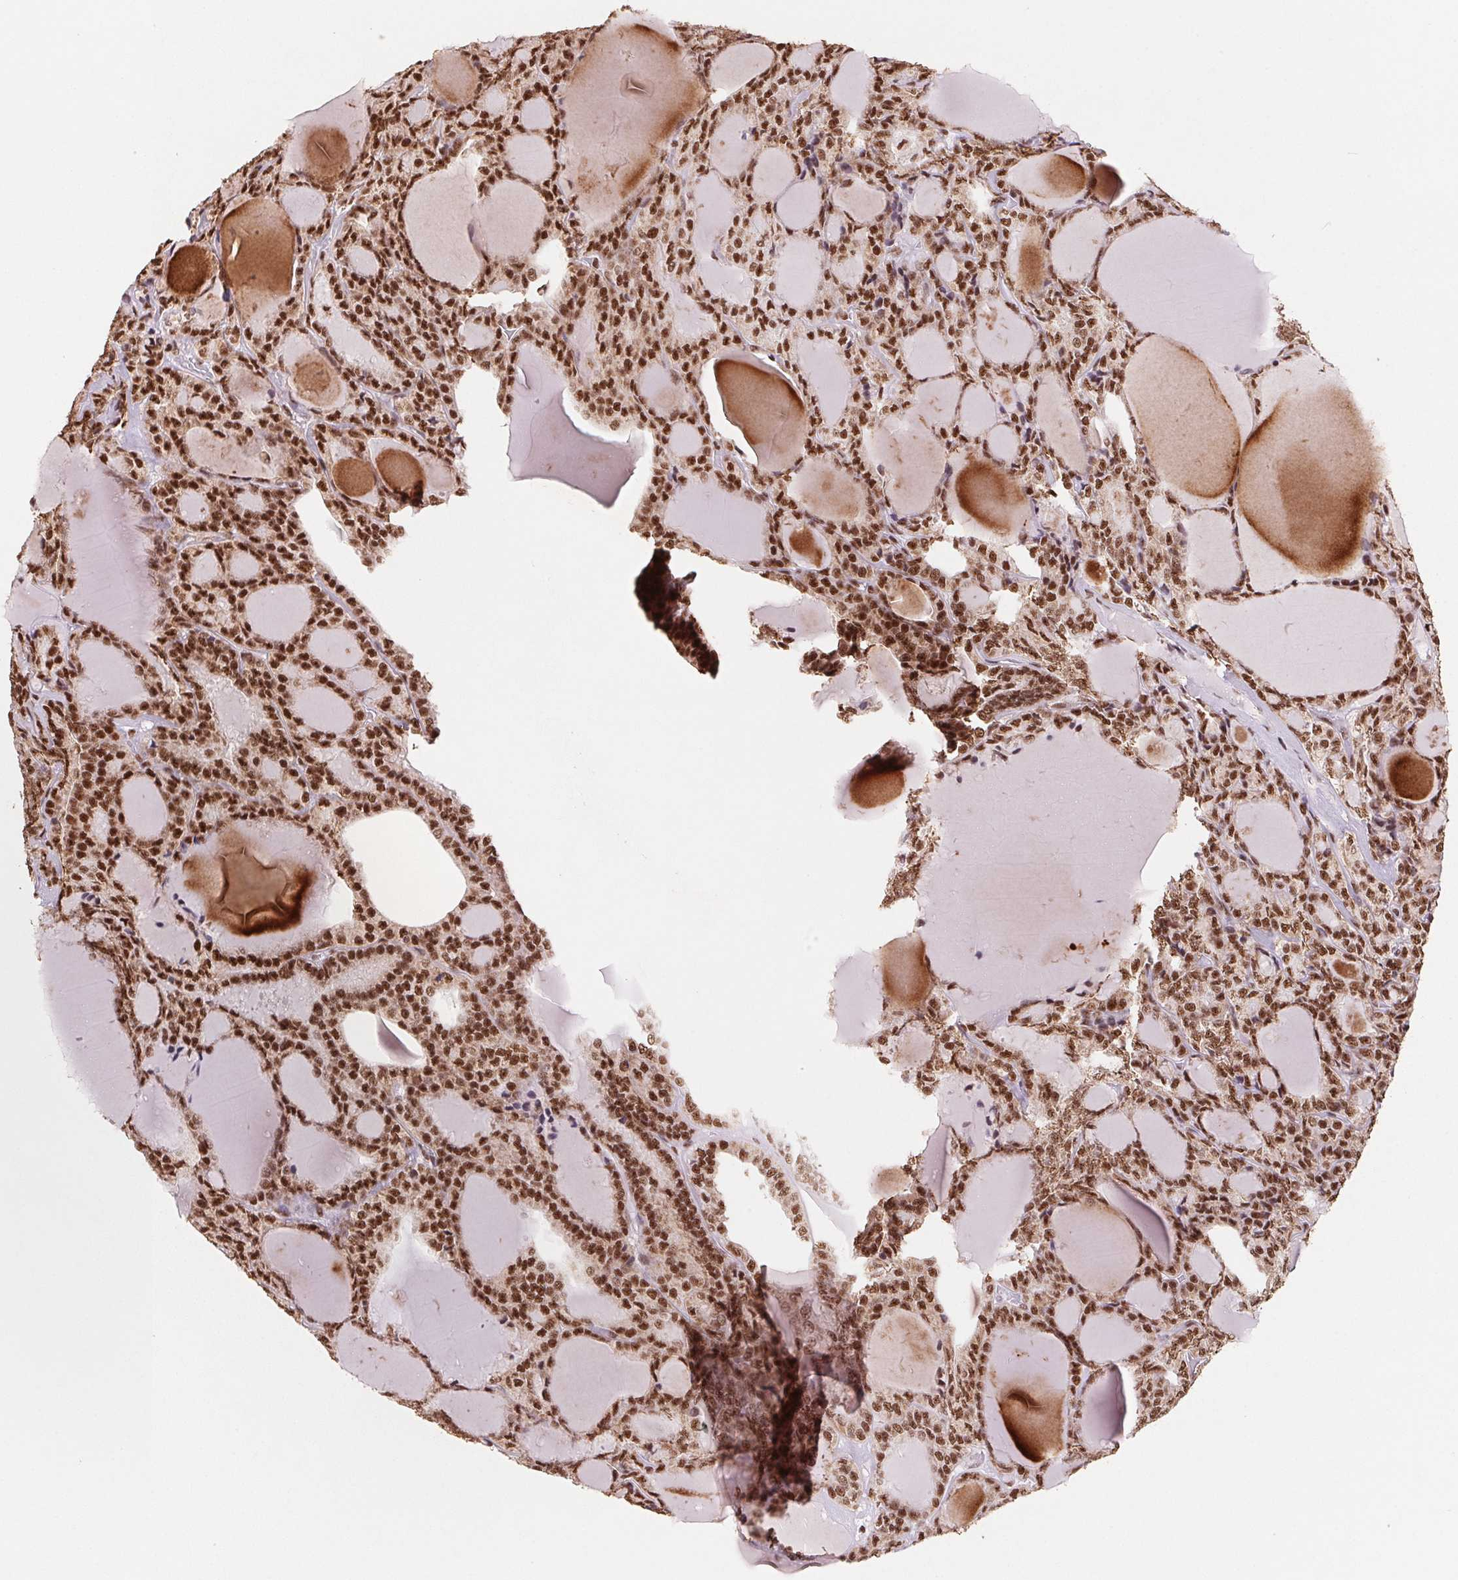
{"staining": {"intensity": "strong", "quantity": ">75%", "location": "nuclear"}, "tissue": "thyroid cancer", "cell_type": "Tumor cells", "image_type": "cancer", "snomed": [{"axis": "morphology", "description": "Follicular adenoma carcinoma, NOS"}, {"axis": "topography", "description": "Thyroid gland"}], "caption": "Human thyroid follicular adenoma carcinoma stained for a protein (brown) shows strong nuclear positive positivity in approximately >75% of tumor cells.", "gene": "SNRPG", "patient": {"sex": "male", "age": 74}}